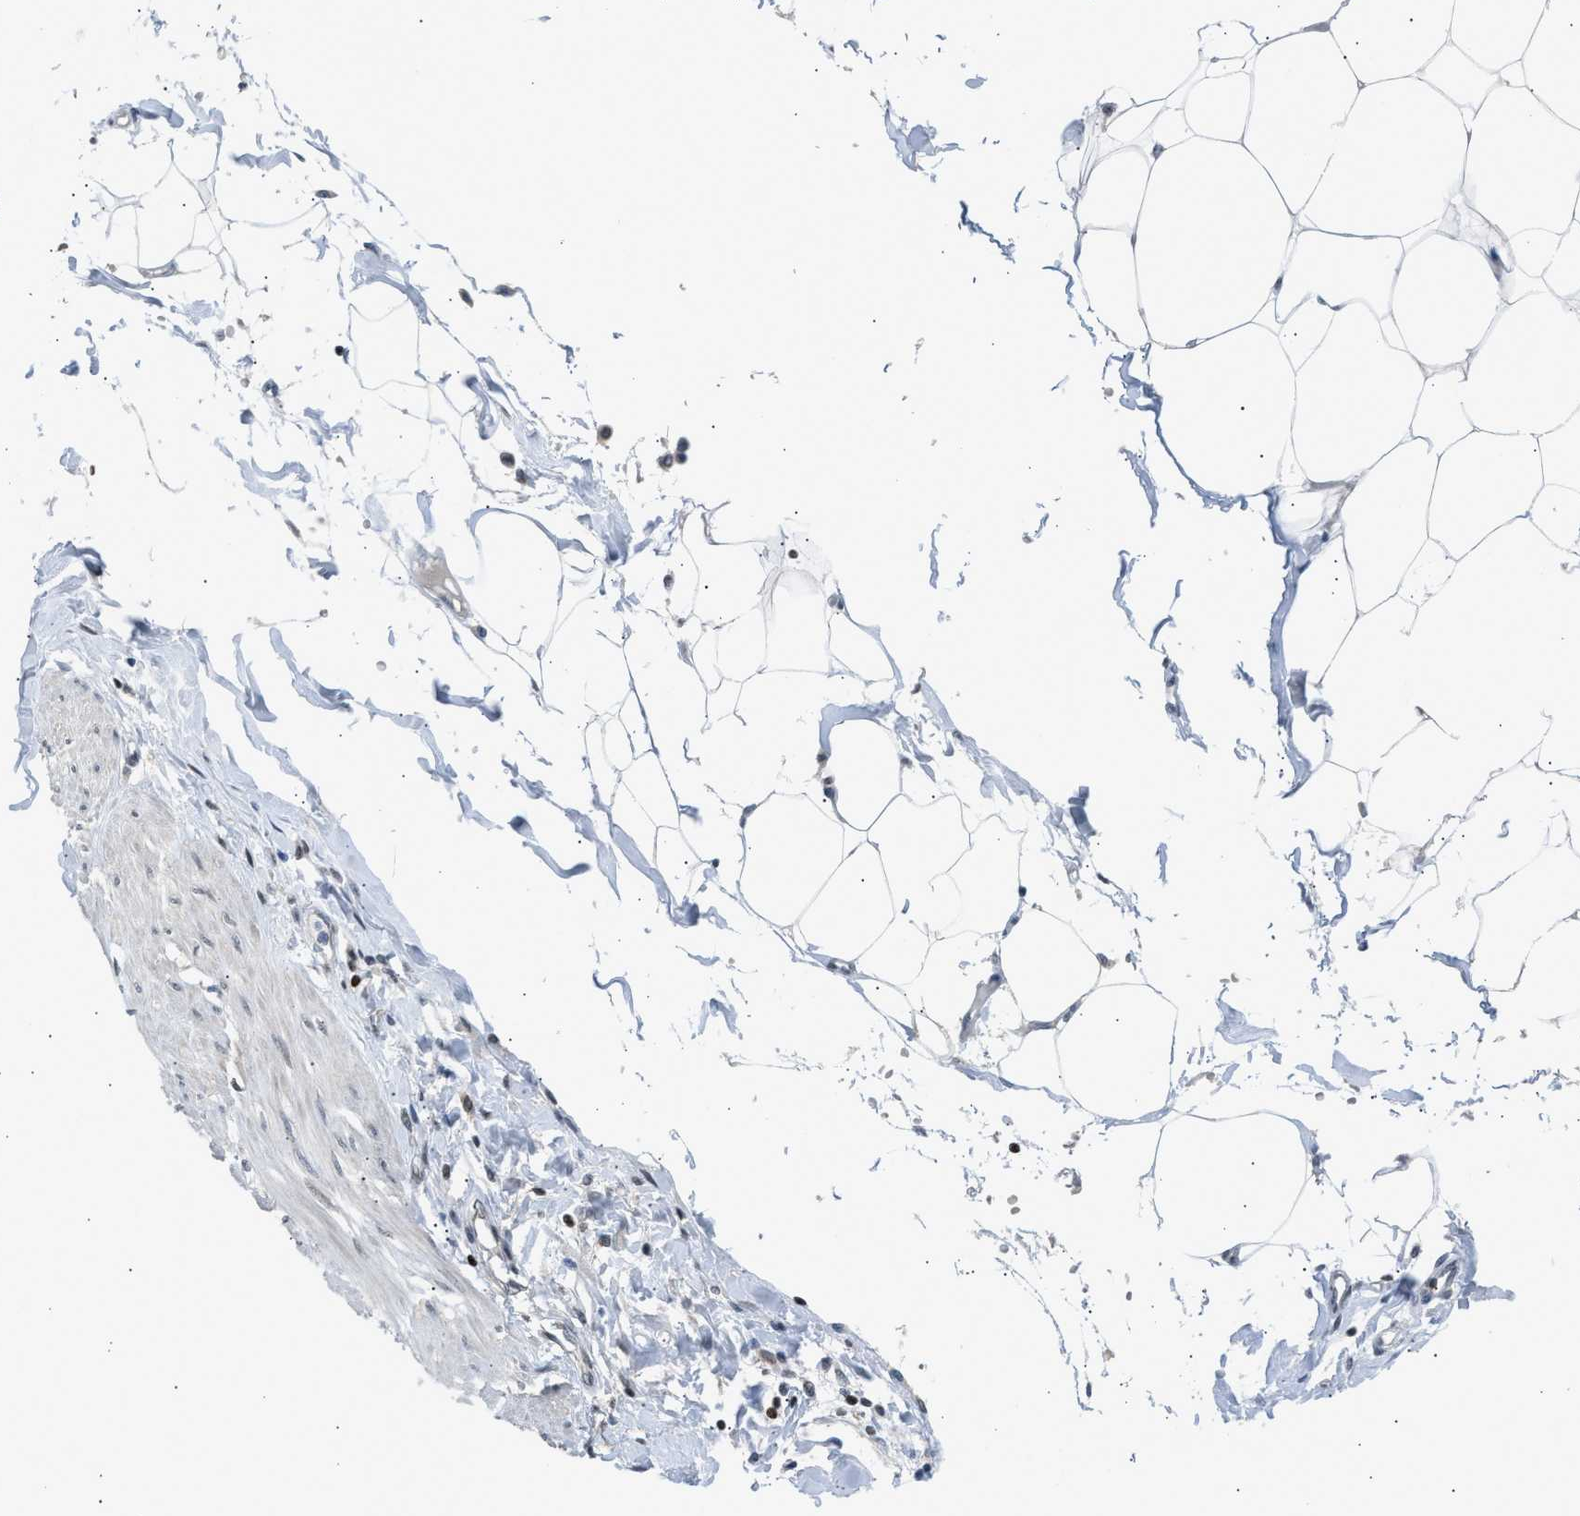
{"staining": {"intensity": "negative", "quantity": "none", "location": "none"}, "tissue": "adipose tissue", "cell_type": "Adipocytes", "image_type": "normal", "snomed": [{"axis": "morphology", "description": "Normal tissue, NOS"}, {"axis": "morphology", "description": "Adenocarcinoma, NOS"}, {"axis": "topography", "description": "Colon"}, {"axis": "topography", "description": "Peripheral nerve tissue"}], "caption": "This photomicrograph is of unremarkable adipose tissue stained with IHC to label a protein in brown with the nuclei are counter-stained blue. There is no staining in adipocytes. (Stains: DAB IHC with hematoxylin counter stain, Microscopy: brightfield microscopy at high magnification).", "gene": "NPS", "patient": {"sex": "male", "age": 14}}